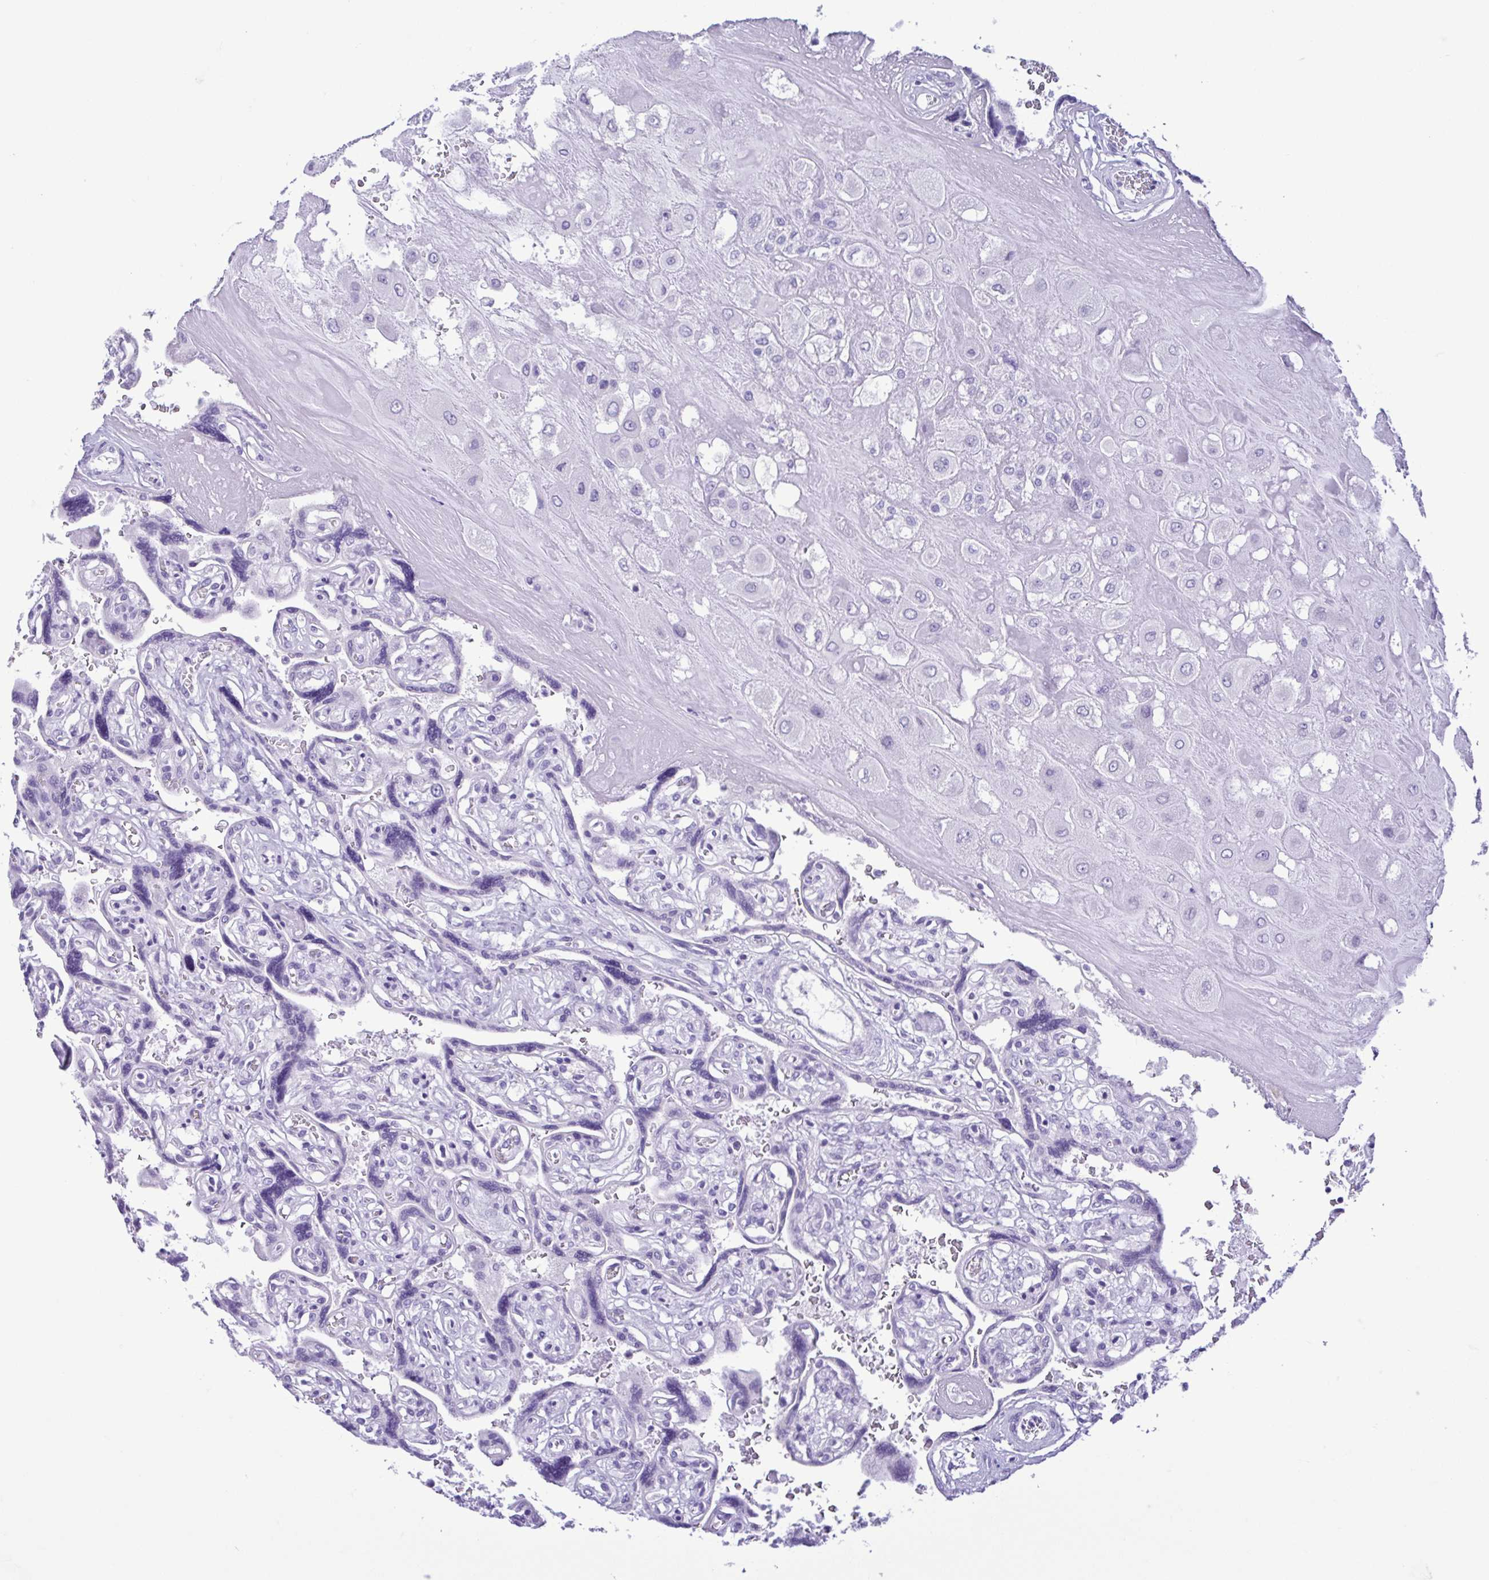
{"staining": {"intensity": "negative", "quantity": "none", "location": "none"}, "tissue": "placenta", "cell_type": "Decidual cells", "image_type": "normal", "snomed": [{"axis": "morphology", "description": "Normal tissue, NOS"}, {"axis": "topography", "description": "Placenta"}], "caption": "Histopathology image shows no significant protein staining in decidual cells of unremarkable placenta.", "gene": "SPATA16", "patient": {"sex": "female", "age": 32}}